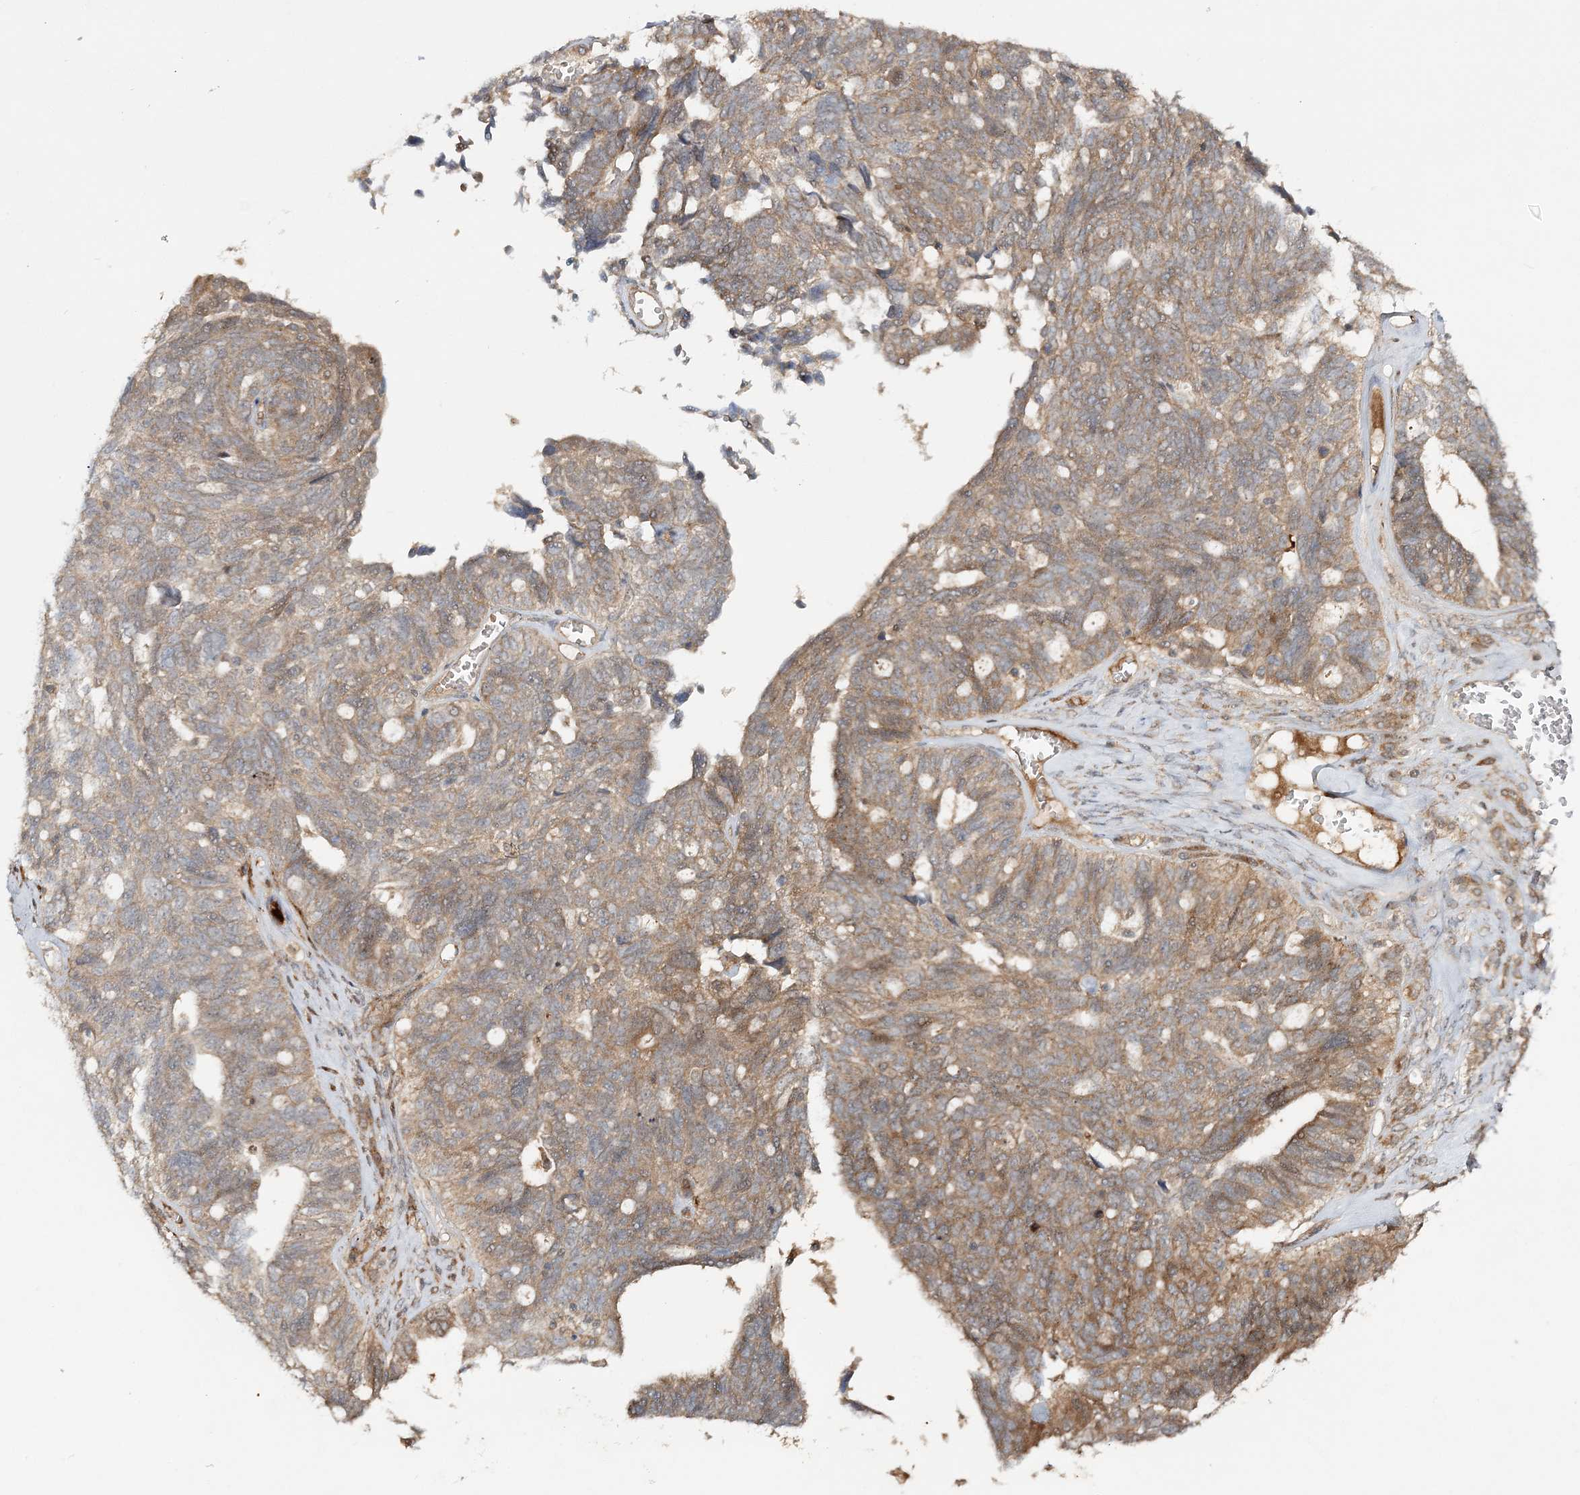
{"staining": {"intensity": "moderate", "quantity": ">75%", "location": "cytoplasmic/membranous"}, "tissue": "ovarian cancer", "cell_type": "Tumor cells", "image_type": "cancer", "snomed": [{"axis": "morphology", "description": "Cystadenocarcinoma, serous, NOS"}, {"axis": "topography", "description": "Ovary"}], "caption": "Immunohistochemistry (IHC) micrograph of neoplastic tissue: ovarian serous cystadenocarcinoma stained using IHC exhibits medium levels of moderate protein expression localized specifically in the cytoplasmic/membranous of tumor cells, appearing as a cytoplasmic/membranous brown color.", "gene": "MOCS2", "patient": {"sex": "female", "age": 79}}